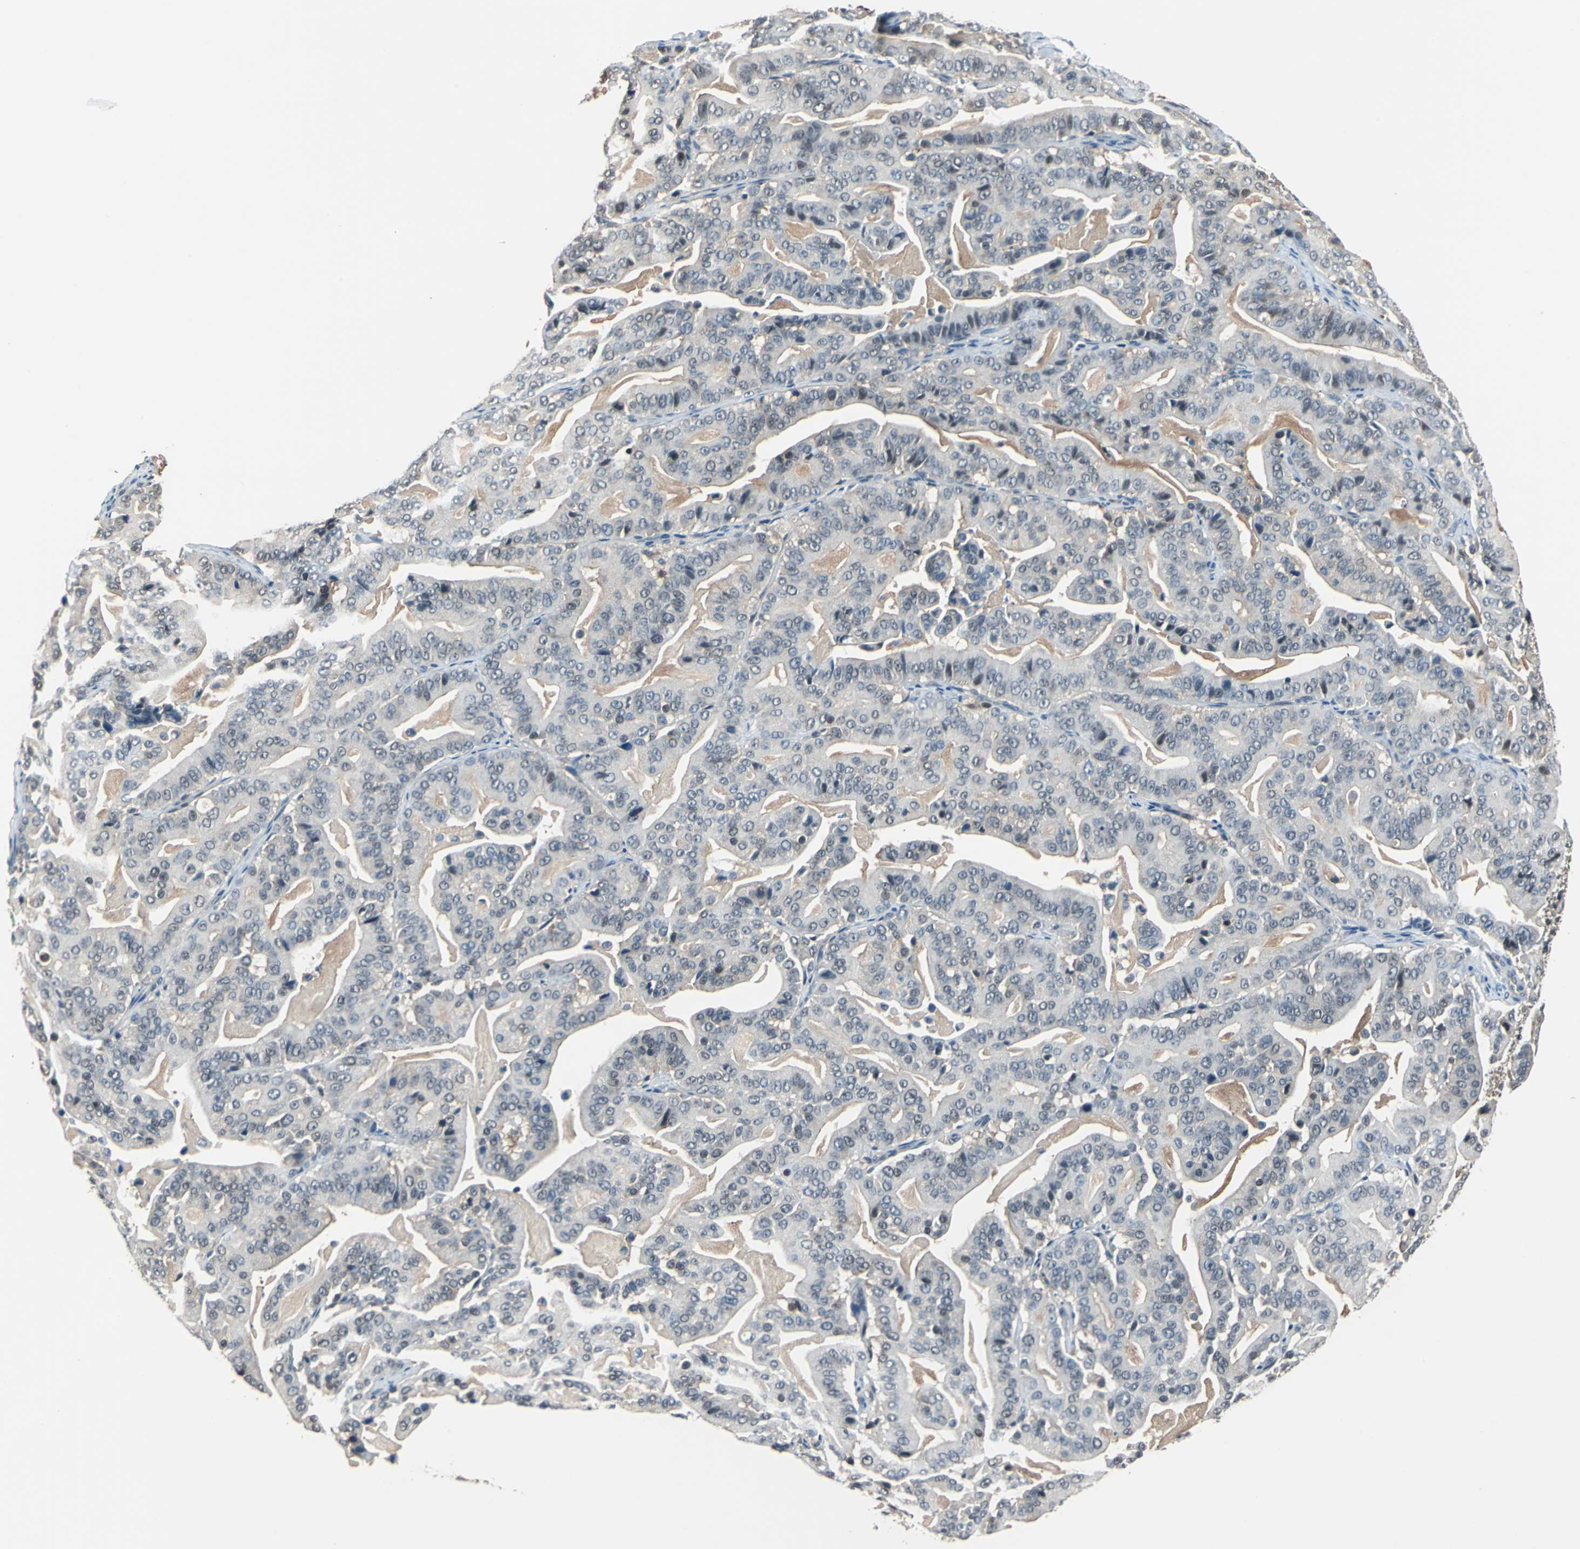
{"staining": {"intensity": "negative", "quantity": "none", "location": "none"}, "tissue": "pancreatic cancer", "cell_type": "Tumor cells", "image_type": "cancer", "snomed": [{"axis": "morphology", "description": "Adenocarcinoma, NOS"}, {"axis": "topography", "description": "Pancreas"}], "caption": "Pancreatic adenocarcinoma was stained to show a protein in brown. There is no significant positivity in tumor cells. (Brightfield microscopy of DAB (3,3'-diaminobenzidine) immunohistochemistry at high magnification).", "gene": "PSME1", "patient": {"sex": "male", "age": 63}}